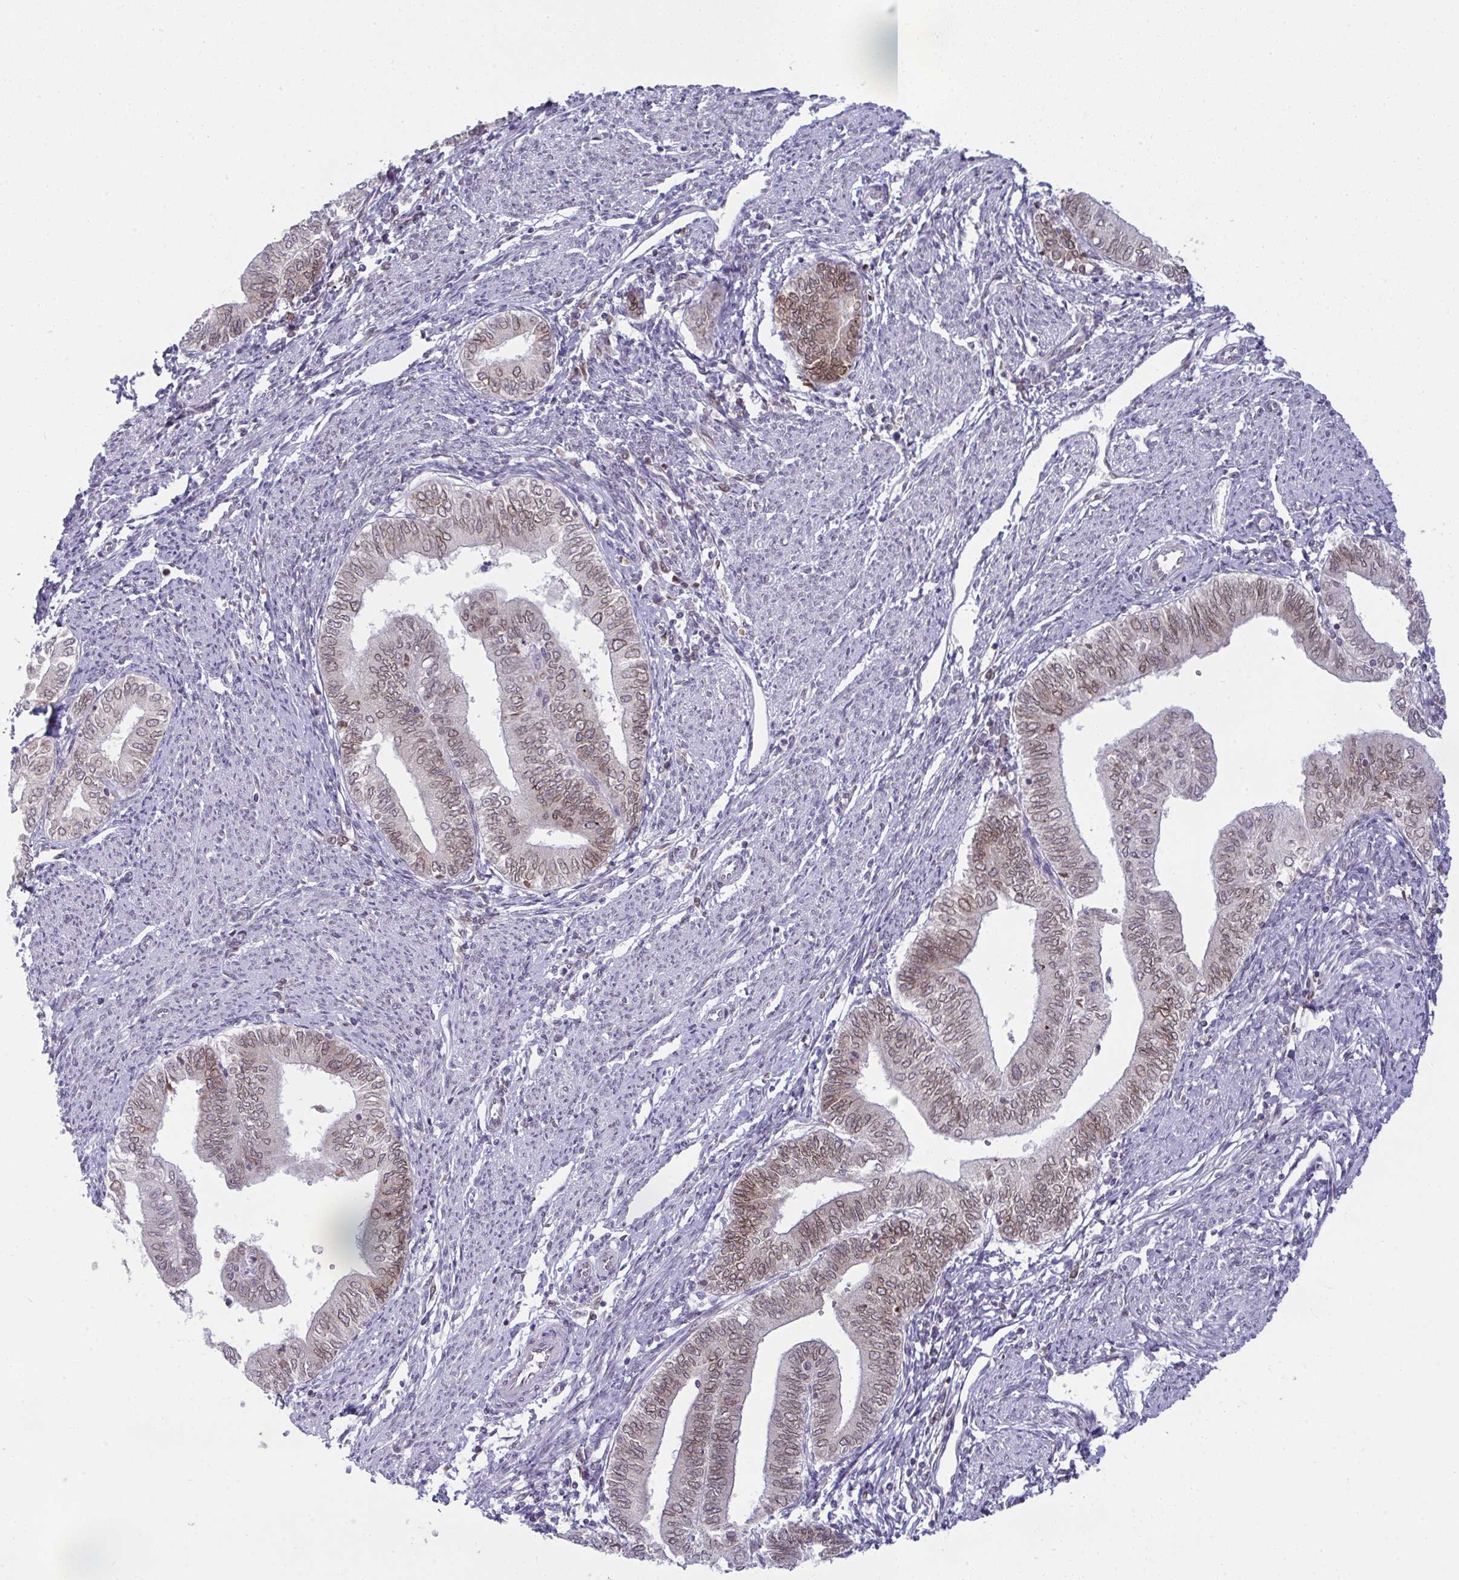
{"staining": {"intensity": "weak", "quantity": ">75%", "location": "cytoplasmic/membranous,nuclear"}, "tissue": "endometrial cancer", "cell_type": "Tumor cells", "image_type": "cancer", "snomed": [{"axis": "morphology", "description": "Adenocarcinoma, NOS"}, {"axis": "topography", "description": "Endometrium"}], "caption": "IHC of endometrial adenocarcinoma displays low levels of weak cytoplasmic/membranous and nuclear positivity in about >75% of tumor cells. (Brightfield microscopy of DAB IHC at high magnification).", "gene": "RANBP2", "patient": {"sex": "female", "age": 66}}